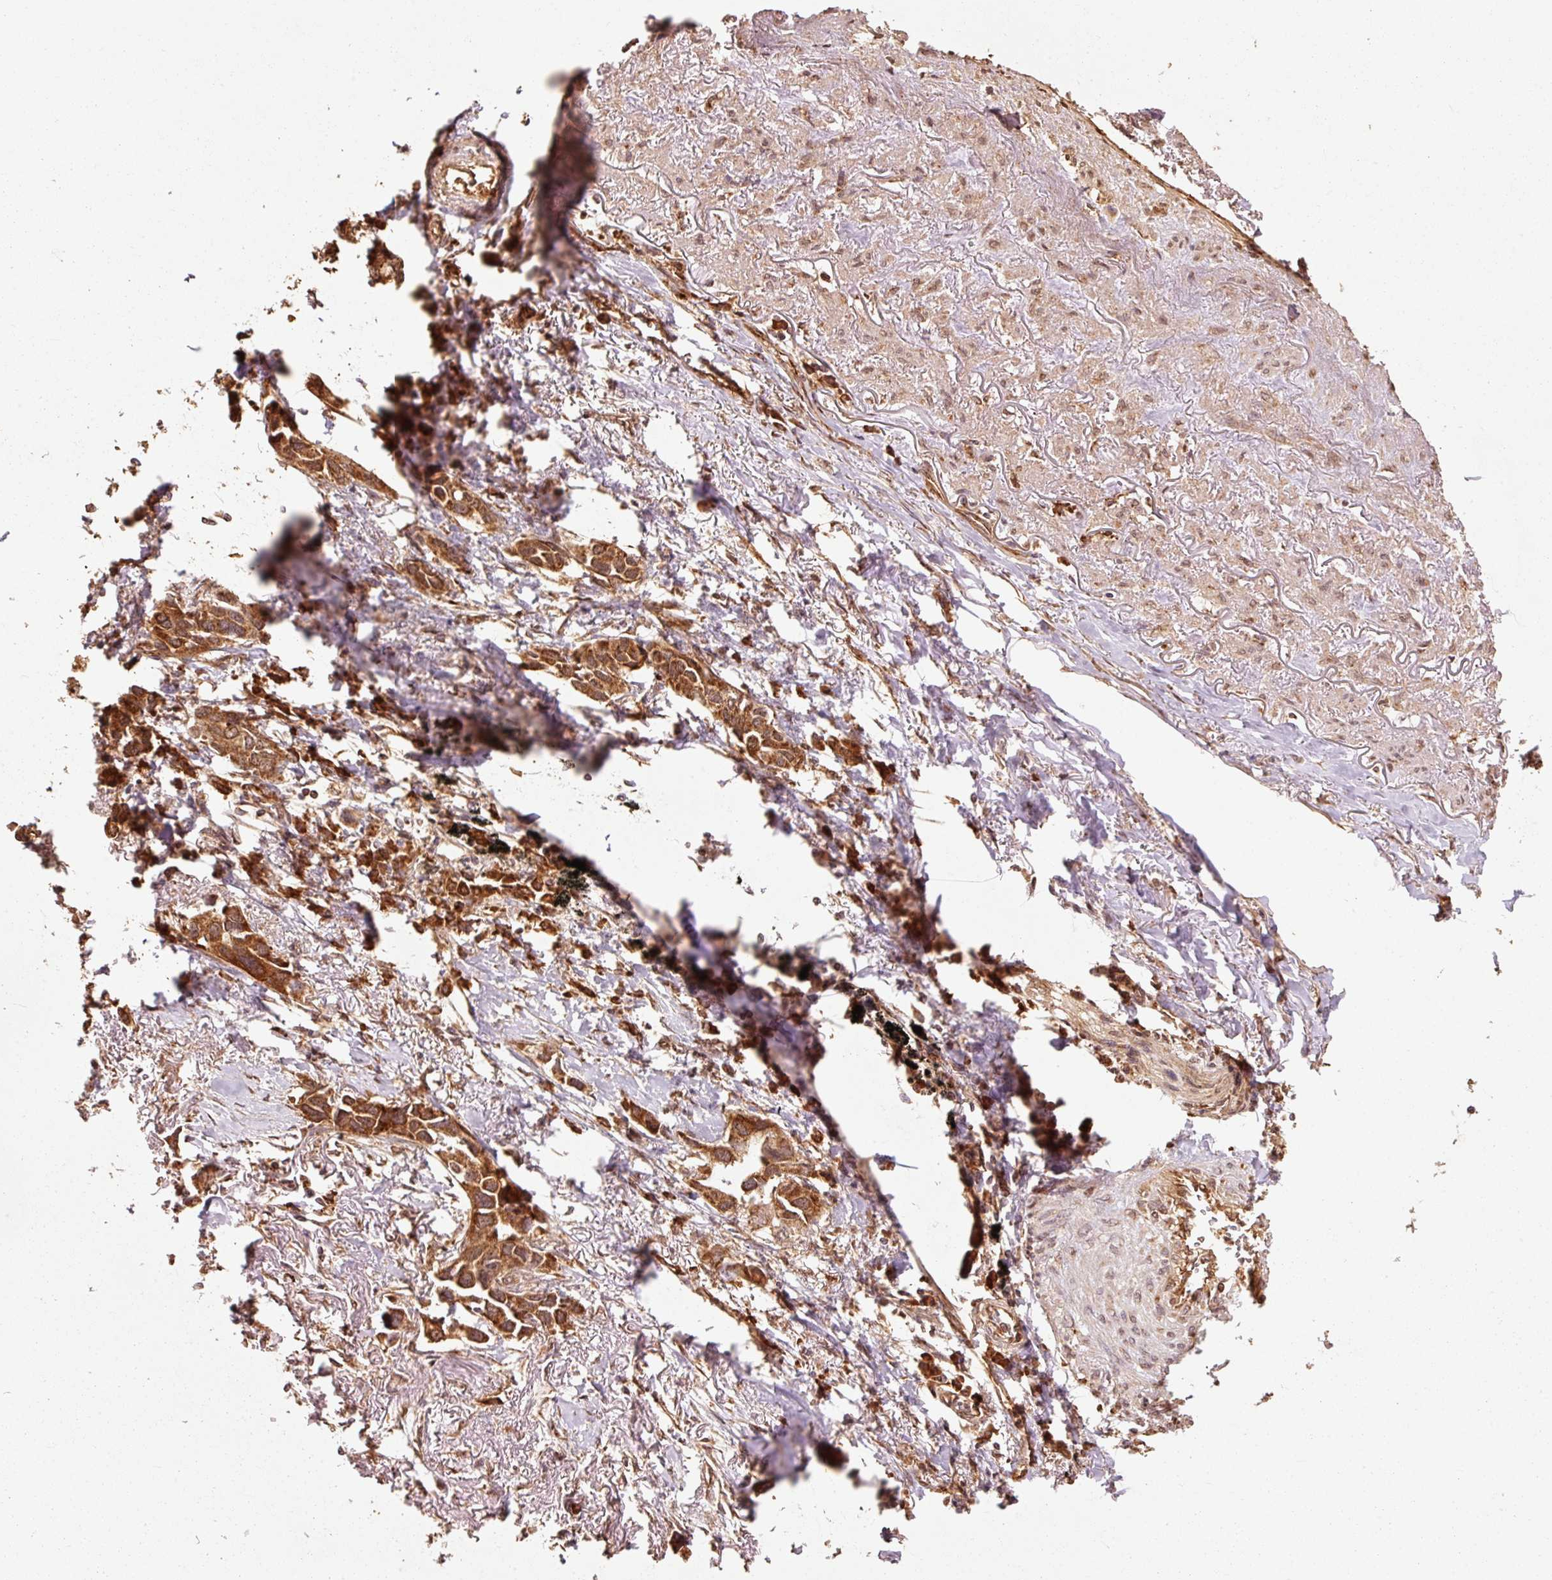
{"staining": {"intensity": "strong", "quantity": ">75%", "location": "cytoplasmic/membranous"}, "tissue": "lung cancer", "cell_type": "Tumor cells", "image_type": "cancer", "snomed": [{"axis": "morphology", "description": "Adenocarcinoma, NOS"}, {"axis": "topography", "description": "Lung"}], "caption": "Tumor cells exhibit high levels of strong cytoplasmic/membranous expression in approximately >75% of cells in adenocarcinoma (lung). (Stains: DAB (3,3'-diaminobenzidine) in brown, nuclei in blue, Microscopy: brightfield microscopy at high magnification).", "gene": "MRPL16", "patient": {"sex": "female", "age": 76}}